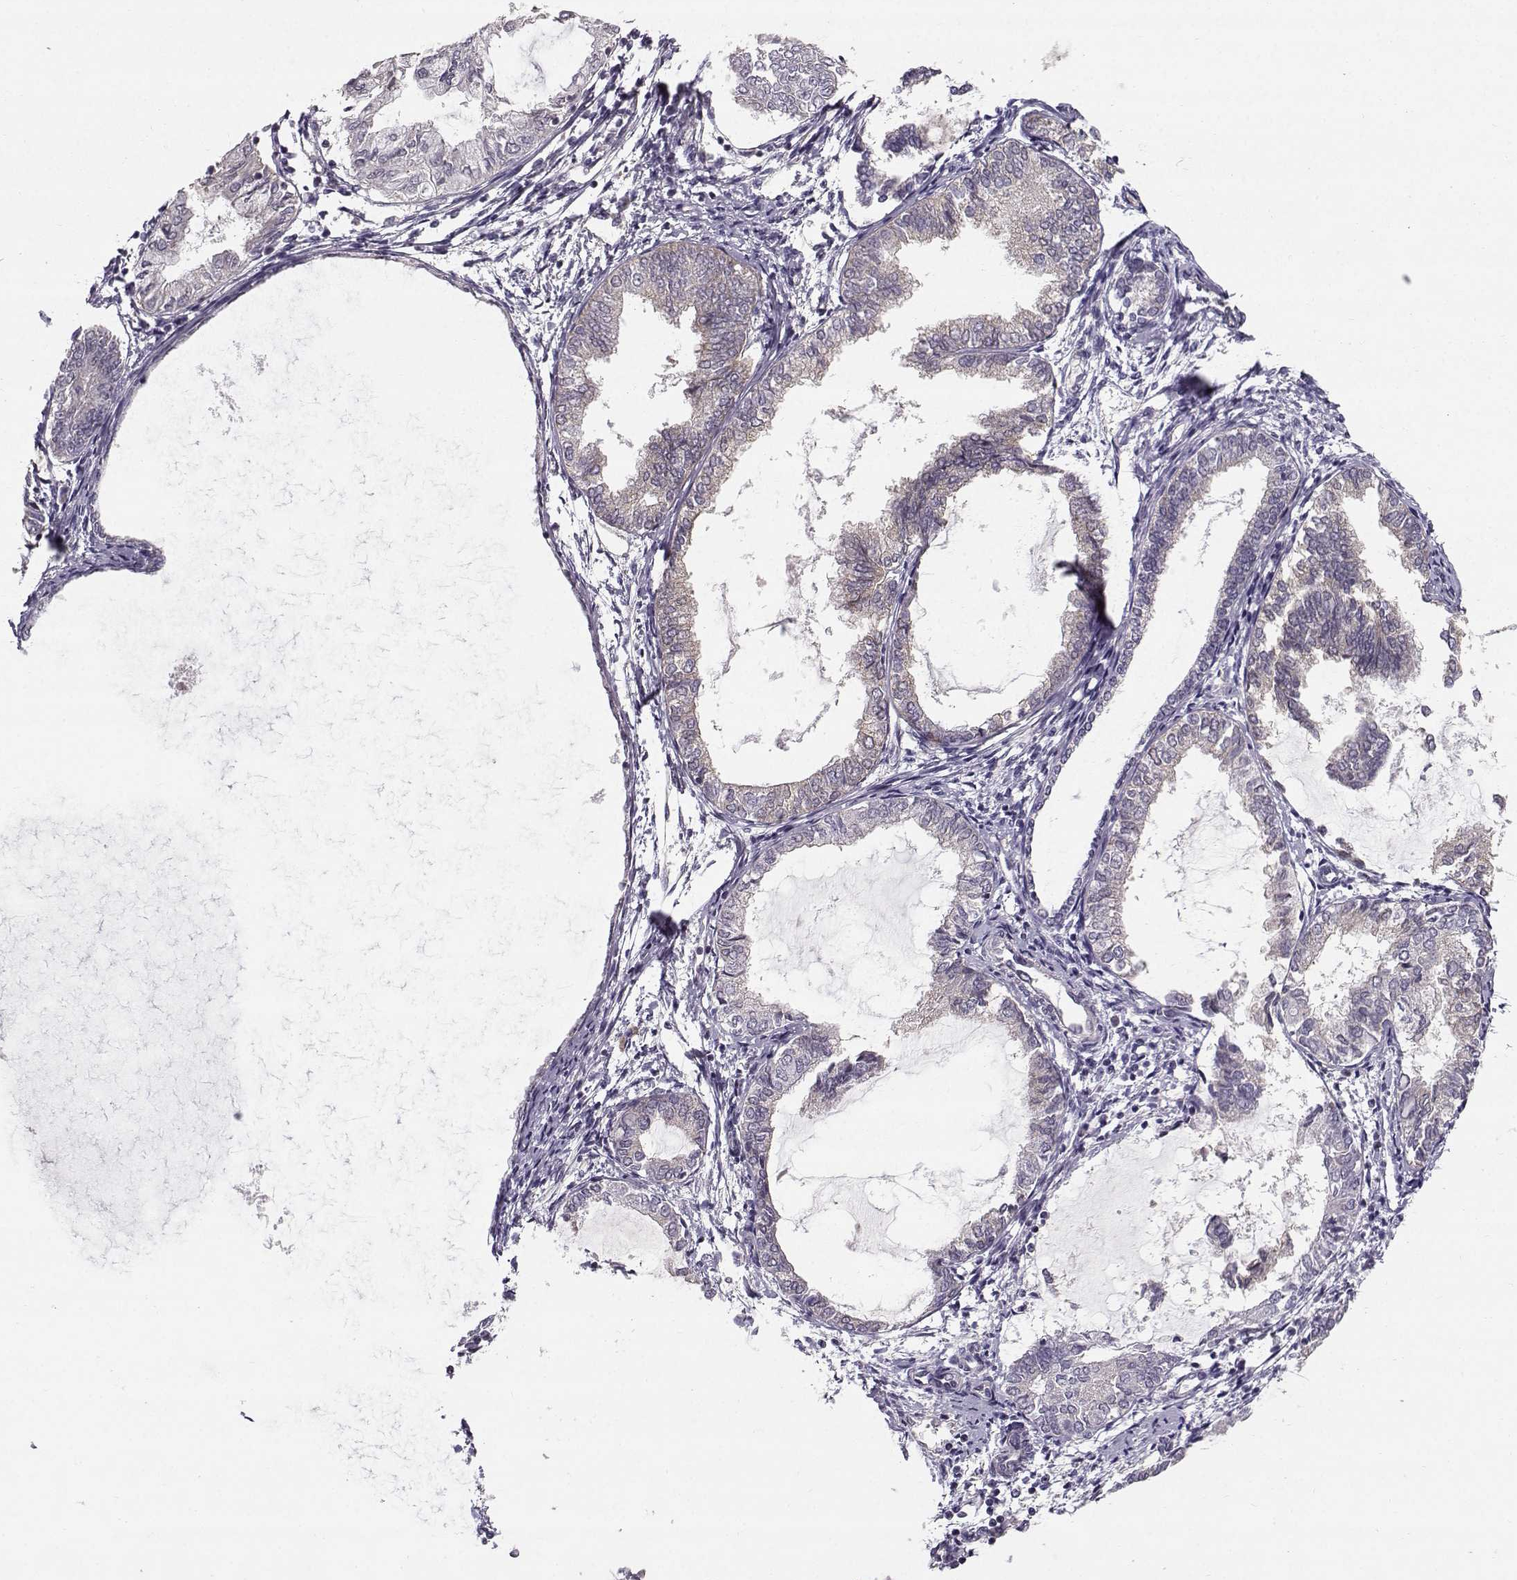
{"staining": {"intensity": "negative", "quantity": "none", "location": "none"}, "tissue": "endometrial cancer", "cell_type": "Tumor cells", "image_type": "cancer", "snomed": [{"axis": "morphology", "description": "Adenocarcinoma, NOS"}, {"axis": "topography", "description": "Endometrium"}], "caption": "DAB (3,3'-diaminobenzidine) immunohistochemical staining of human endometrial adenocarcinoma shows no significant positivity in tumor cells.", "gene": "TSPYL5", "patient": {"sex": "female", "age": 68}}